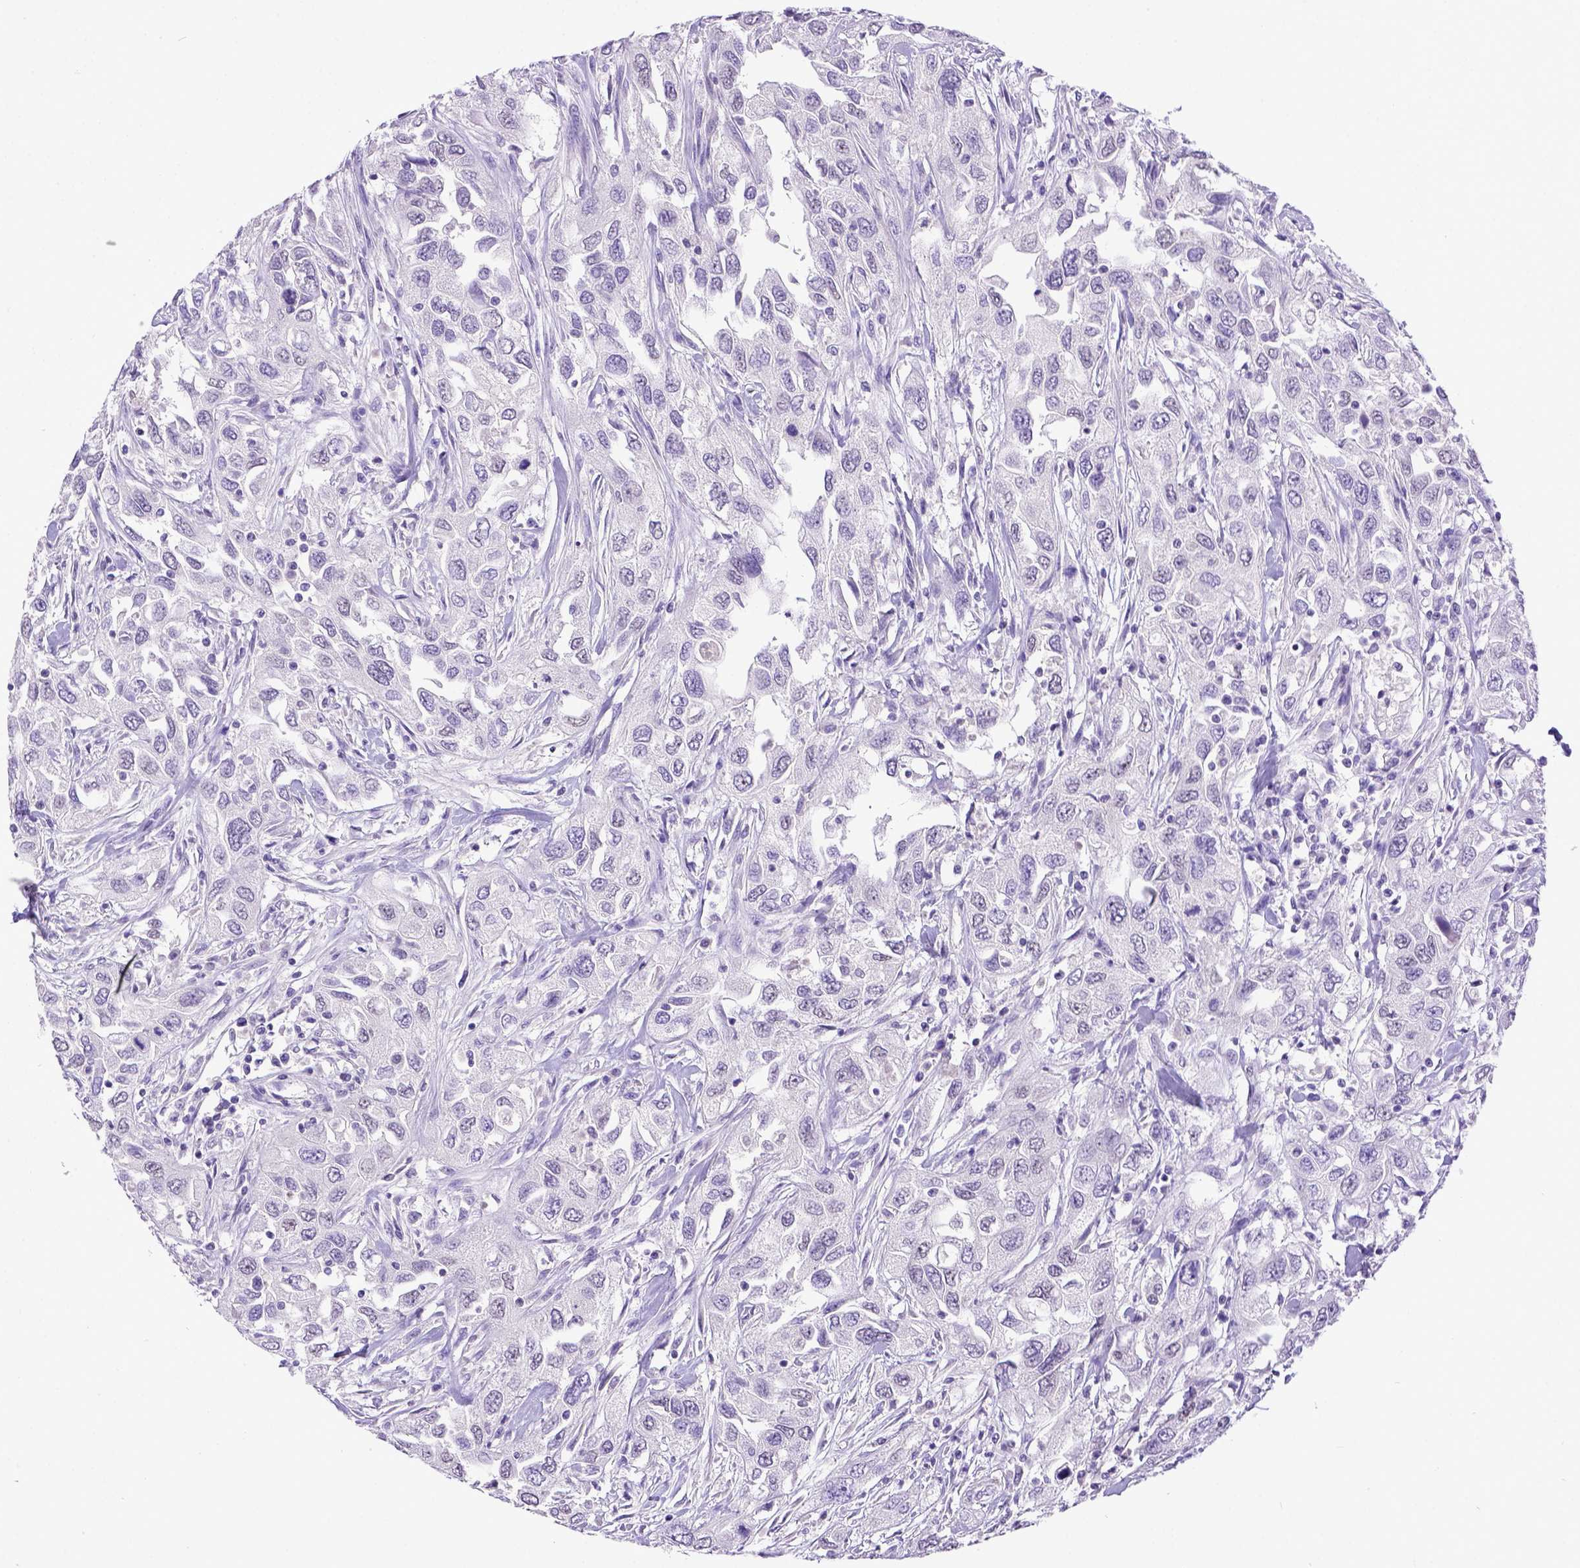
{"staining": {"intensity": "negative", "quantity": "none", "location": "none"}, "tissue": "urothelial cancer", "cell_type": "Tumor cells", "image_type": "cancer", "snomed": [{"axis": "morphology", "description": "Urothelial carcinoma, High grade"}, {"axis": "topography", "description": "Urinary bladder"}], "caption": "This is a histopathology image of immunohistochemistry staining of urothelial cancer, which shows no positivity in tumor cells.", "gene": "ESR1", "patient": {"sex": "male", "age": 76}}